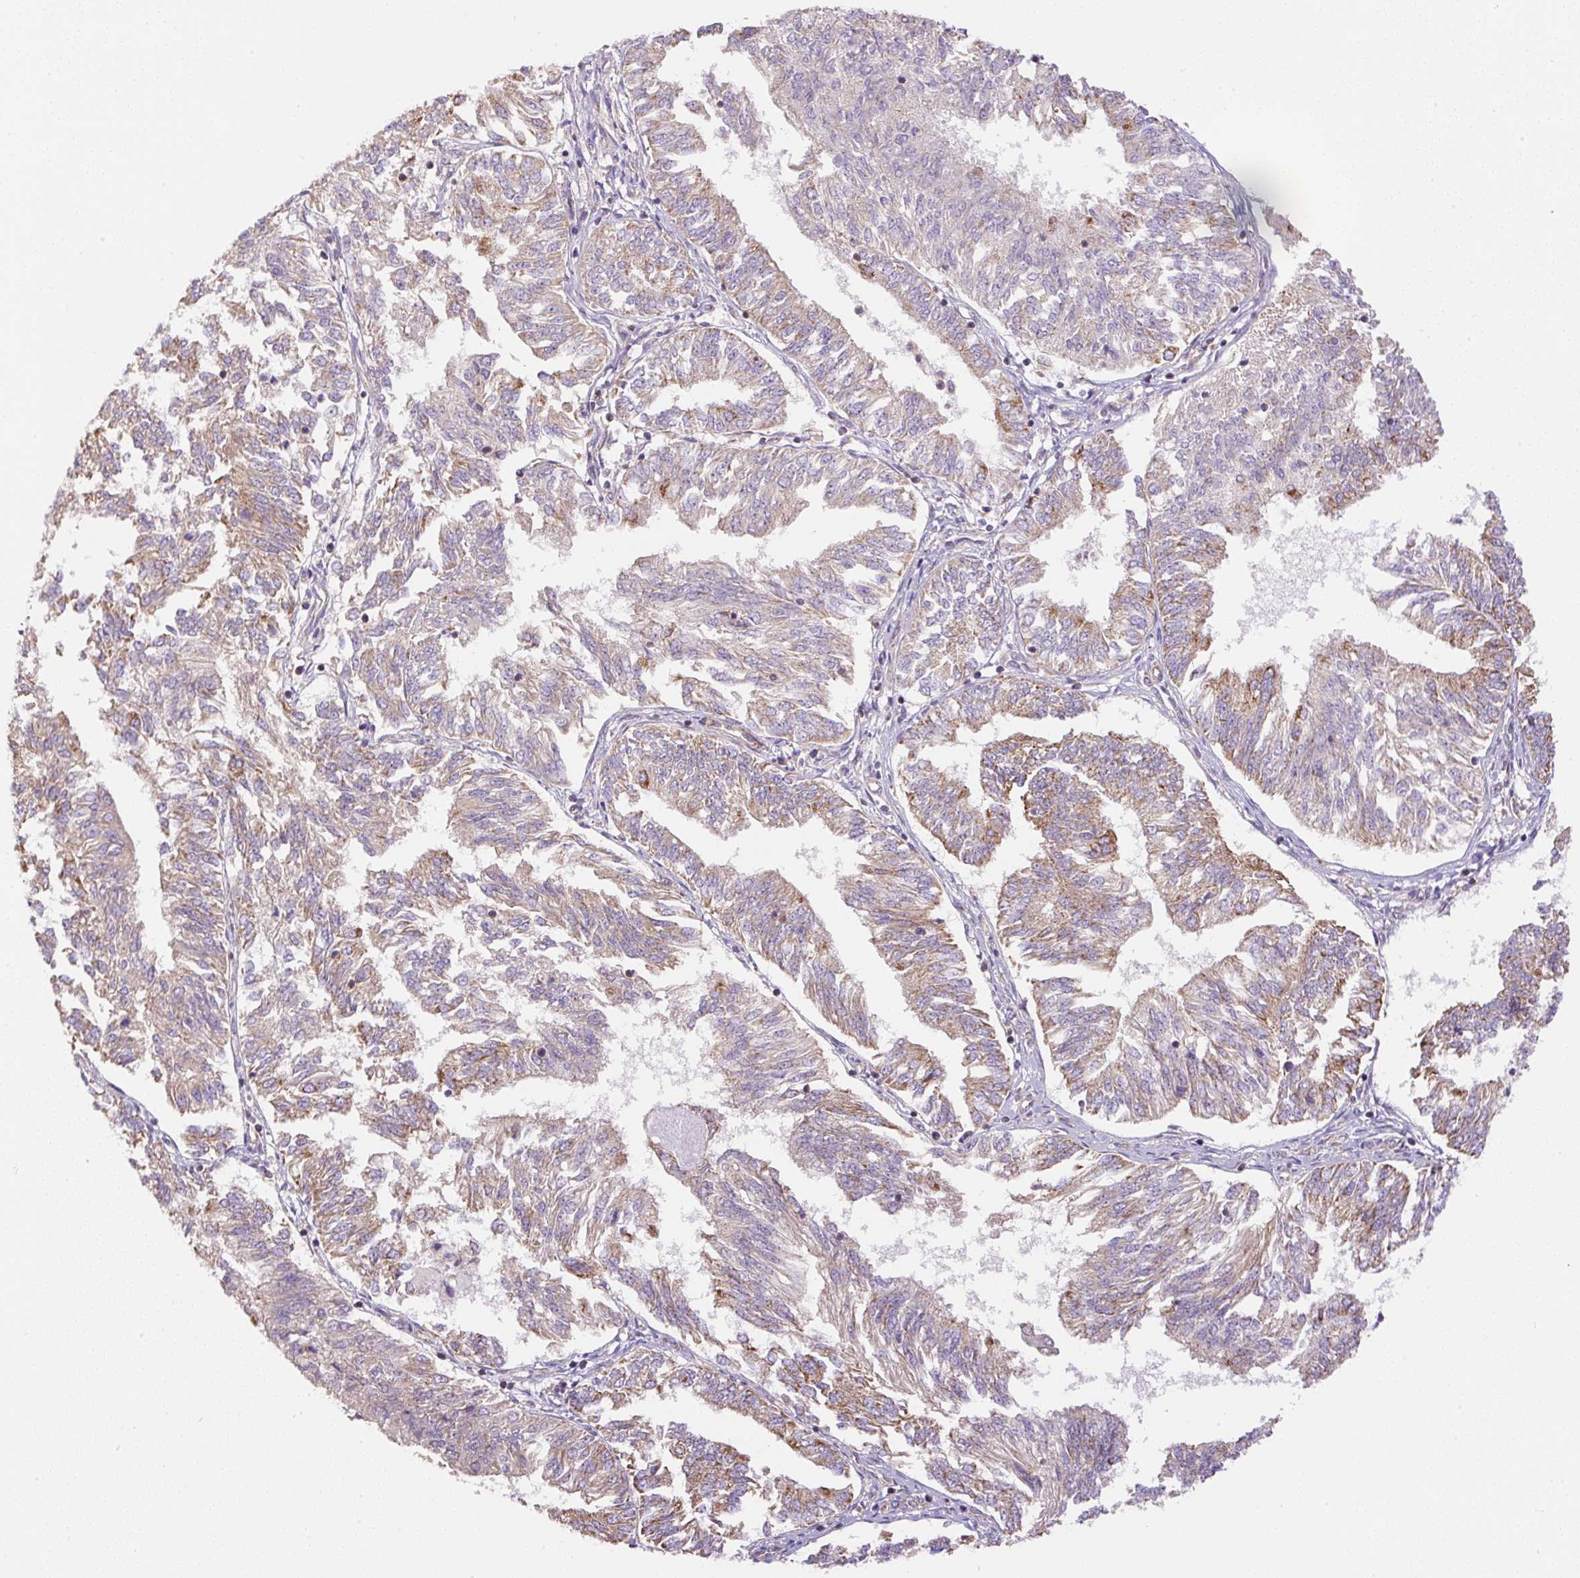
{"staining": {"intensity": "moderate", "quantity": "25%-75%", "location": "cytoplasmic/membranous"}, "tissue": "endometrial cancer", "cell_type": "Tumor cells", "image_type": "cancer", "snomed": [{"axis": "morphology", "description": "Adenocarcinoma, NOS"}, {"axis": "topography", "description": "Endometrium"}], "caption": "A brown stain highlights moderate cytoplasmic/membranous staining of a protein in endometrial cancer tumor cells.", "gene": "NDUFAF2", "patient": {"sex": "female", "age": 58}}